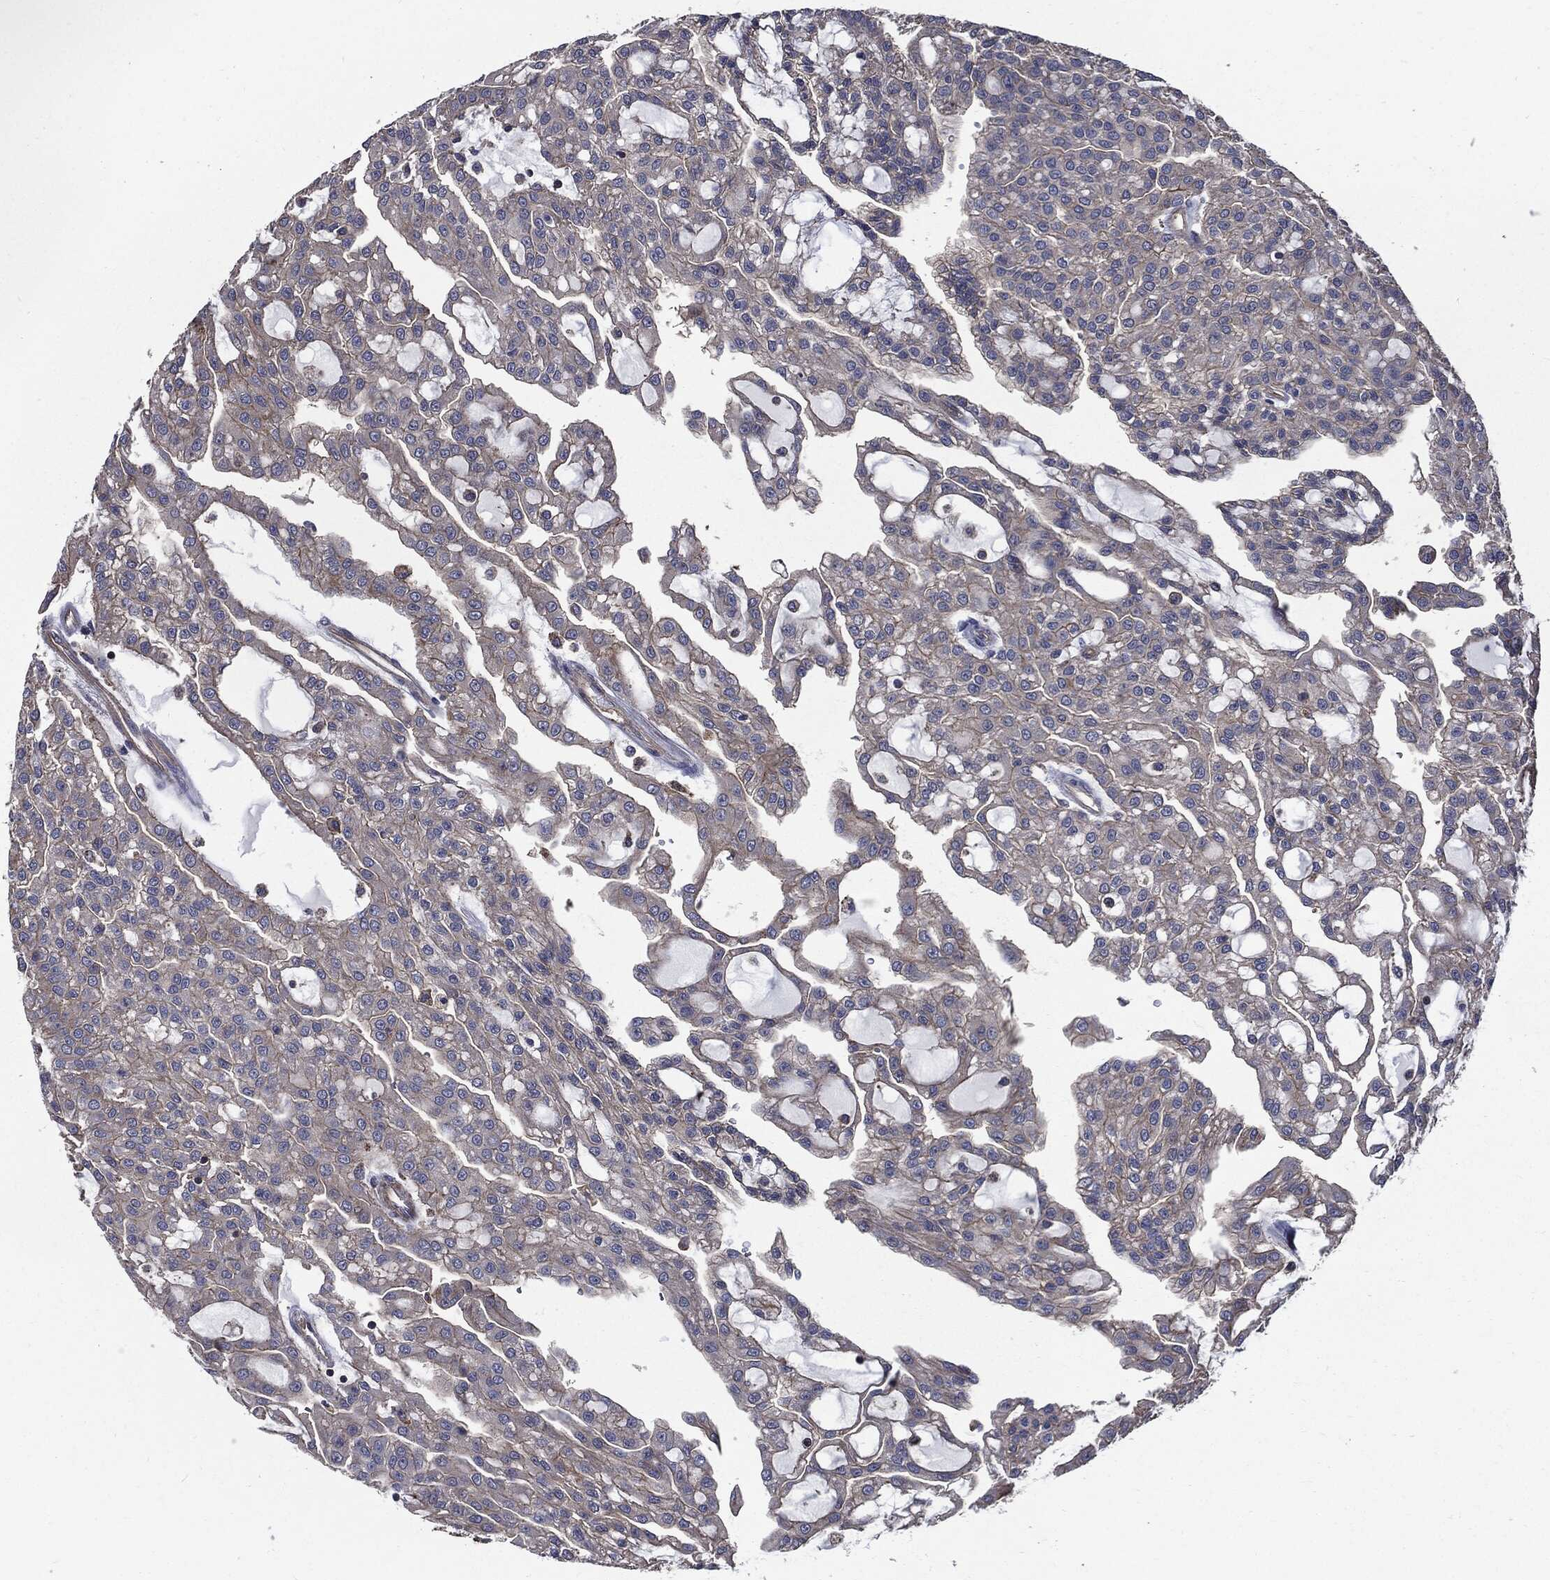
{"staining": {"intensity": "negative", "quantity": "none", "location": "none"}, "tissue": "renal cancer", "cell_type": "Tumor cells", "image_type": "cancer", "snomed": [{"axis": "morphology", "description": "Adenocarcinoma, NOS"}, {"axis": "topography", "description": "Kidney"}], "caption": "High magnification brightfield microscopy of renal cancer (adenocarcinoma) stained with DAB (brown) and counterstained with hematoxylin (blue): tumor cells show no significant expression. (DAB (3,3'-diaminobenzidine) IHC, high magnification).", "gene": "PDCD6IP", "patient": {"sex": "male", "age": 63}}